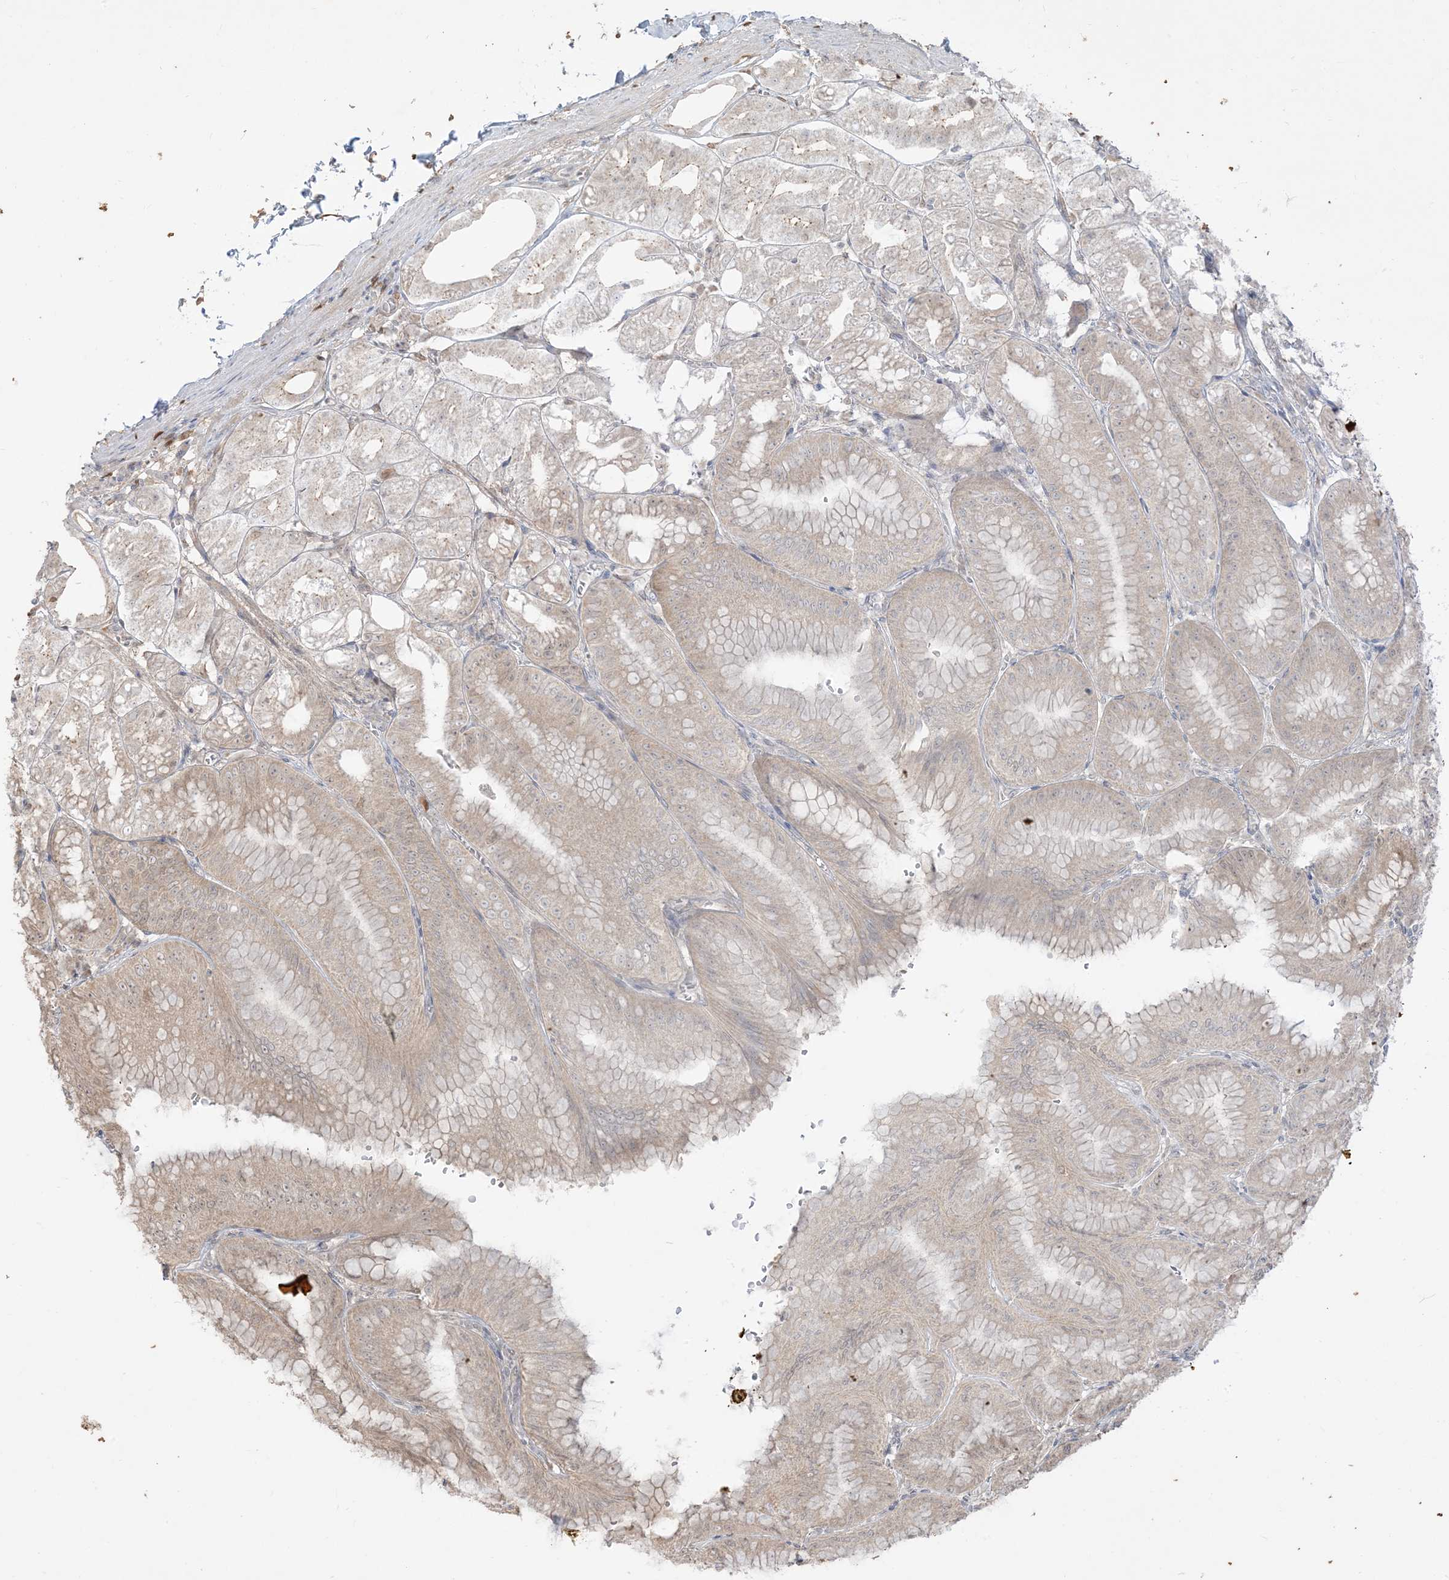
{"staining": {"intensity": "moderate", "quantity": "<25%", "location": "cytoplasmic/membranous"}, "tissue": "stomach", "cell_type": "Glandular cells", "image_type": "normal", "snomed": [{"axis": "morphology", "description": "Normal tissue, NOS"}, {"axis": "topography", "description": "Stomach, lower"}], "caption": "Stomach stained with a protein marker exhibits moderate staining in glandular cells.", "gene": "TBCC", "patient": {"sex": "male", "age": 71}}